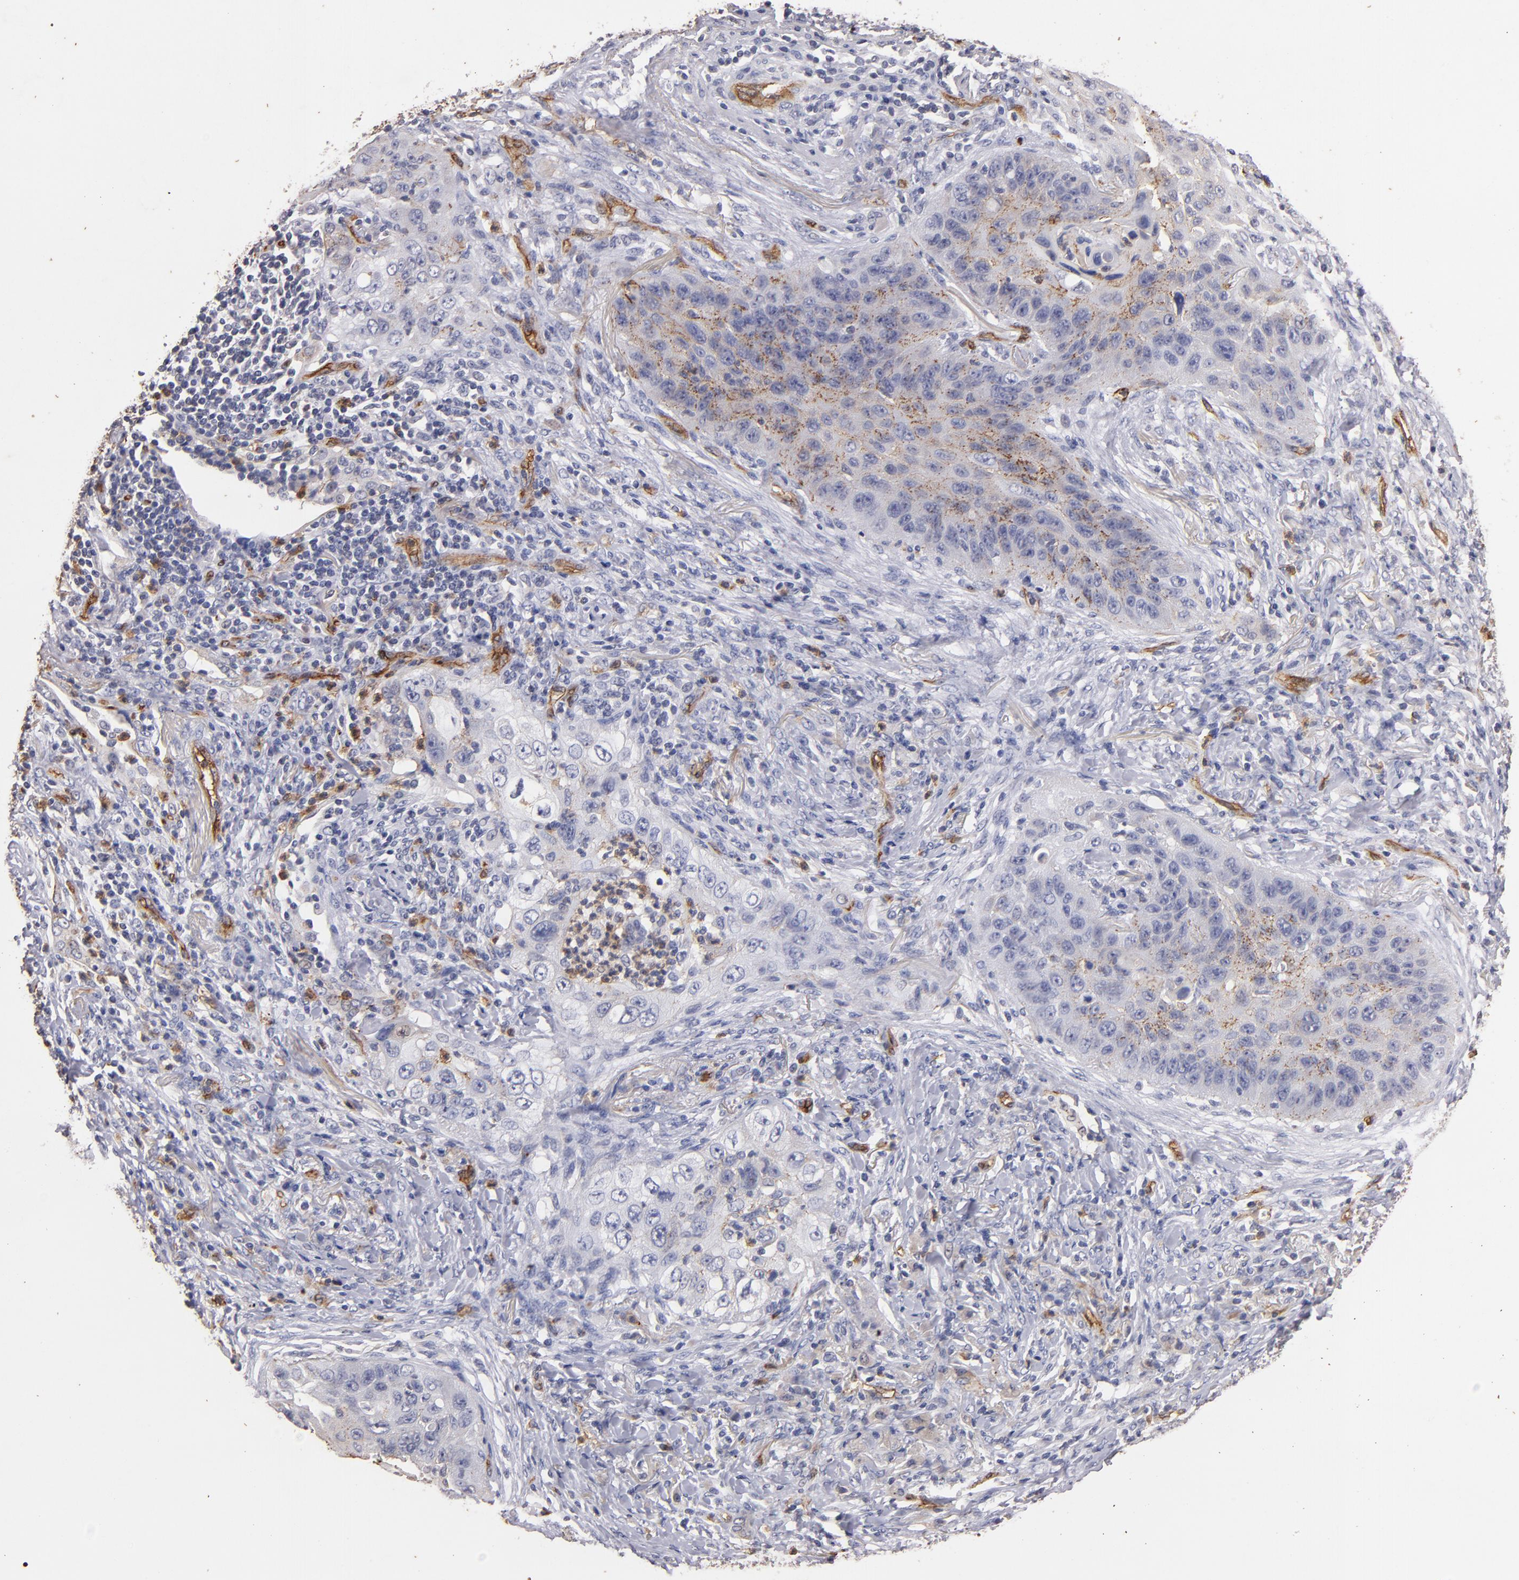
{"staining": {"intensity": "moderate", "quantity": "<25%", "location": "cytoplasmic/membranous"}, "tissue": "lung cancer", "cell_type": "Tumor cells", "image_type": "cancer", "snomed": [{"axis": "morphology", "description": "Squamous cell carcinoma, NOS"}, {"axis": "topography", "description": "Lung"}], "caption": "DAB immunohistochemical staining of human lung cancer displays moderate cytoplasmic/membranous protein staining in approximately <25% of tumor cells.", "gene": "CLDN5", "patient": {"sex": "female", "age": 67}}